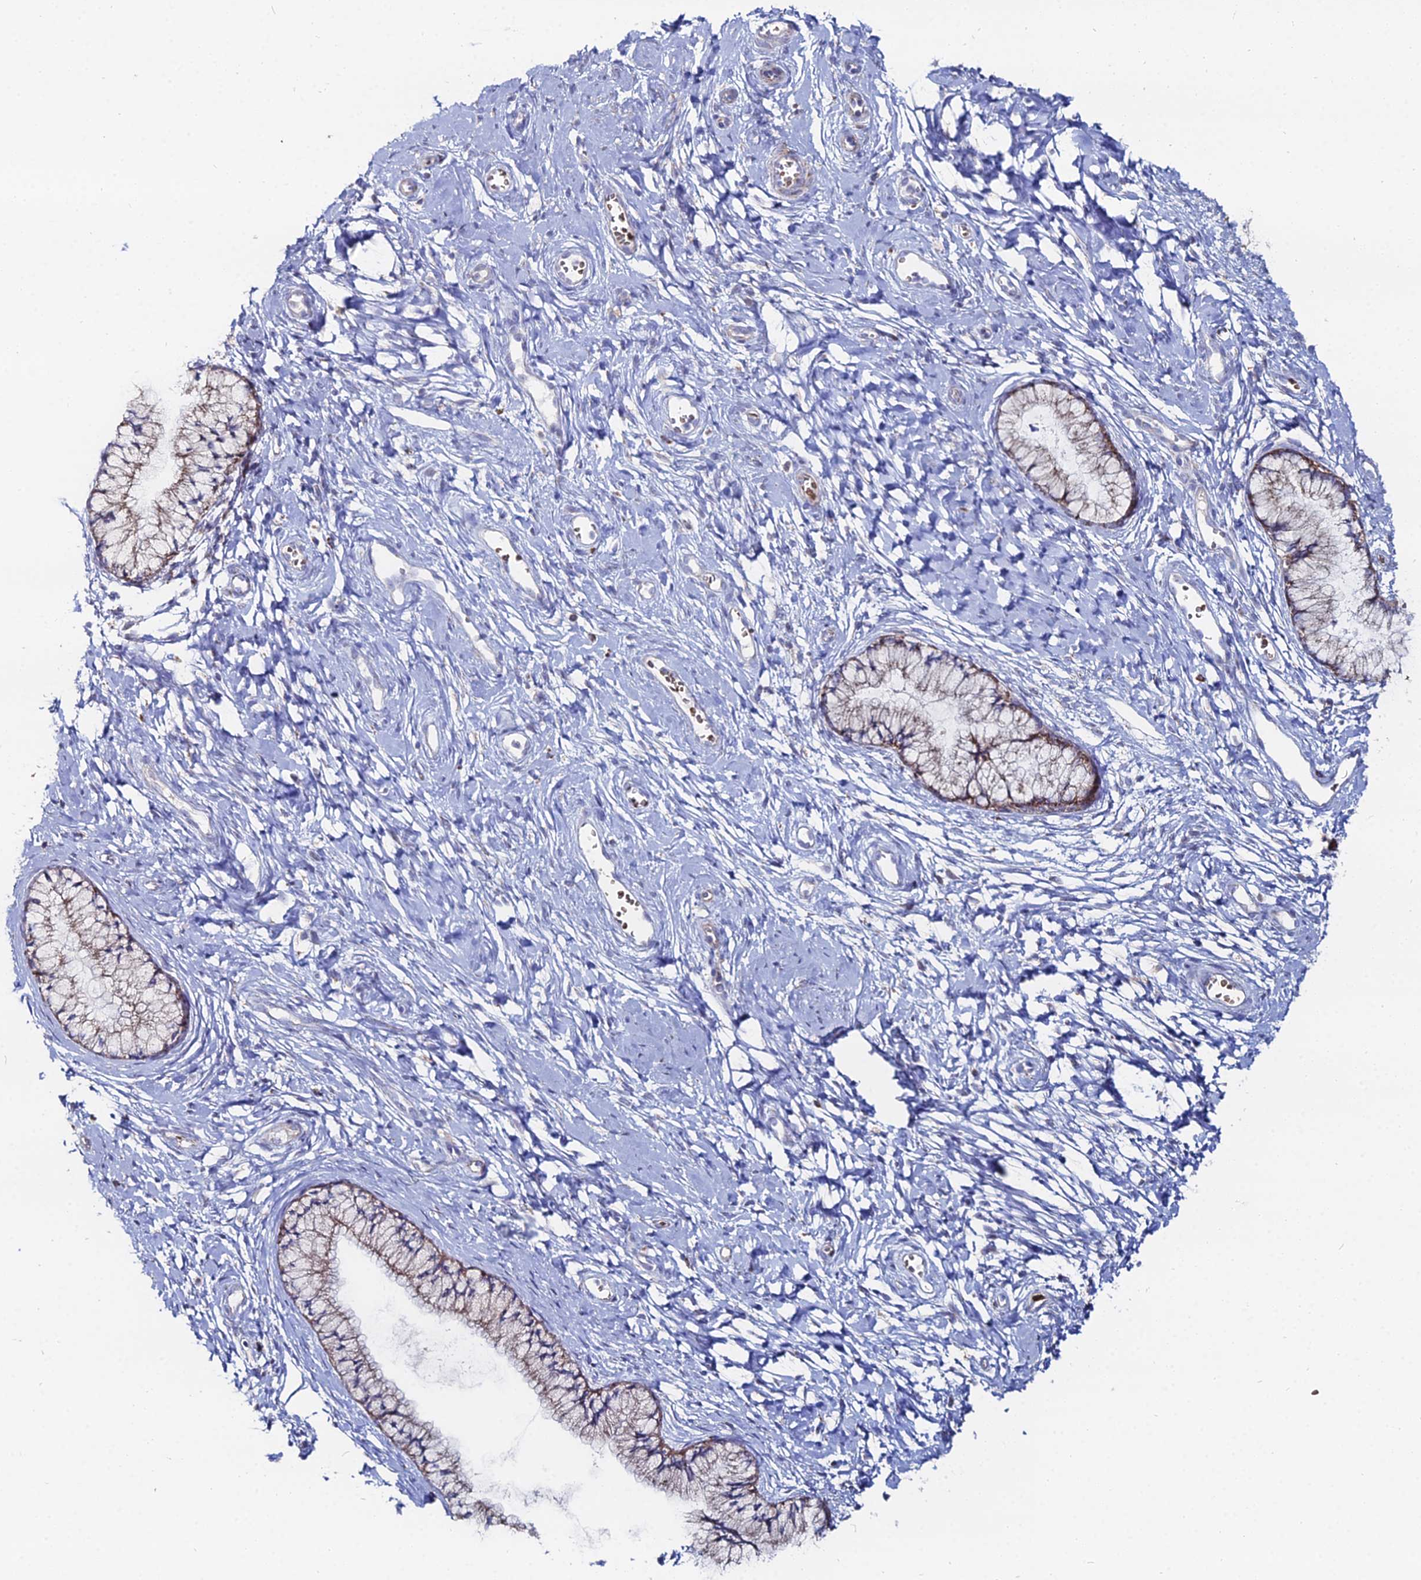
{"staining": {"intensity": "moderate", "quantity": "25%-75%", "location": "cytoplasmic/membranous"}, "tissue": "cervix", "cell_type": "Glandular cells", "image_type": "normal", "snomed": [{"axis": "morphology", "description": "Normal tissue, NOS"}, {"axis": "topography", "description": "Cervix"}], "caption": "This micrograph exhibits immunohistochemistry staining of benign cervix, with medium moderate cytoplasmic/membranous staining in approximately 25%-75% of glandular cells.", "gene": "MPC1", "patient": {"sex": "female", "age": 42}}